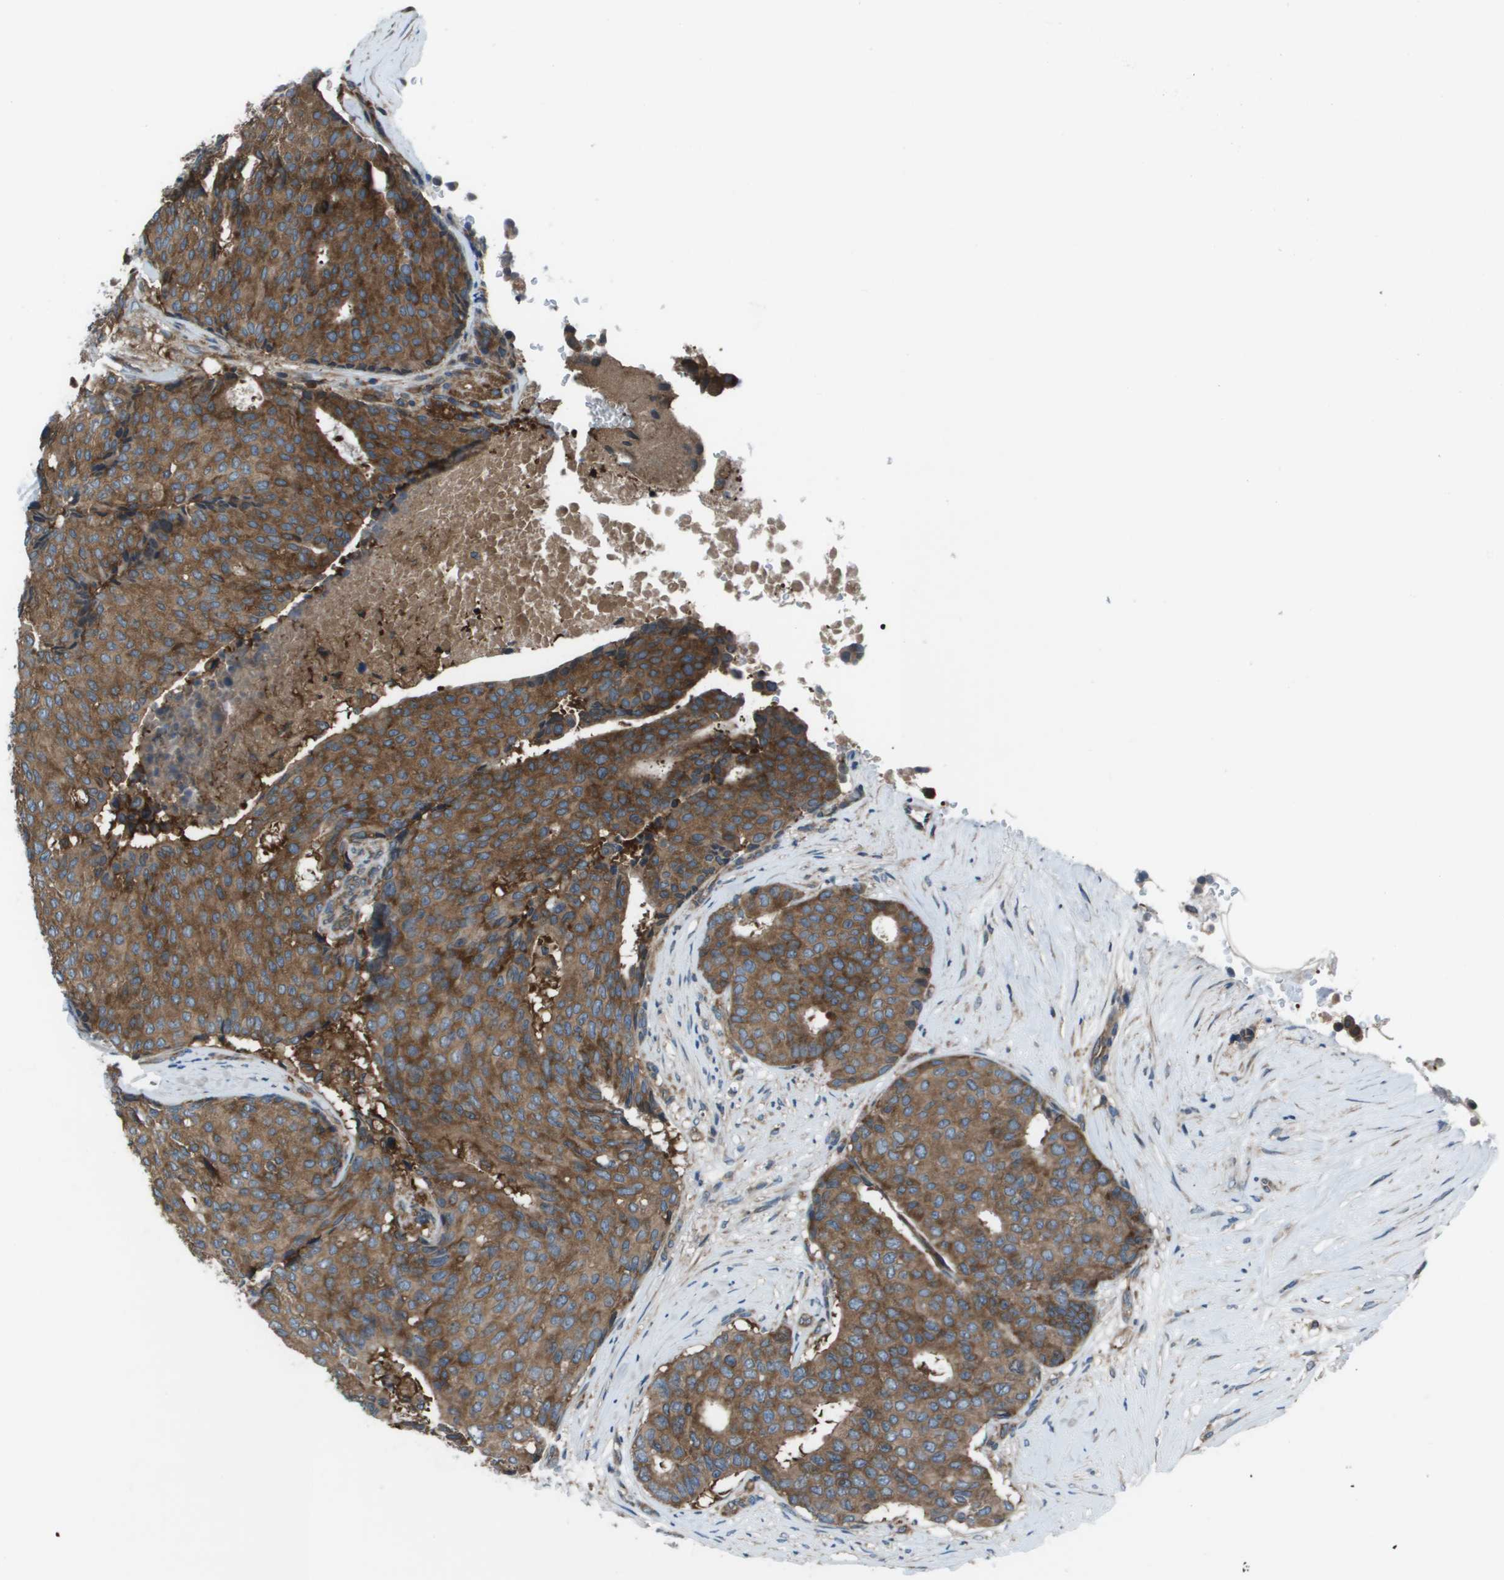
{"staining": {"intensity": "strong", "quantity": ">75%", "location": "cytoplasmic/membranous"}, "tissue": "breast cancer", "cell_type": "Tumor cells", "image_type": "cancer", "snomed": [{"axis": "morphology", "description": "Duct carcinoma"}, {"axis": "topography", "description": "Breast"}], "caption": "This histopathology image shows infiltrating ductal carcinoma (breast) stained with immunohistochemistry (IHC) to label a protein in brown. The cytoplasmic/membranous of tumor cells show strong positivity for the protein. Nuclei are counter-stained blue.", "gene": "EIF3B", "patient": {"sex": "female", "age": 75}}